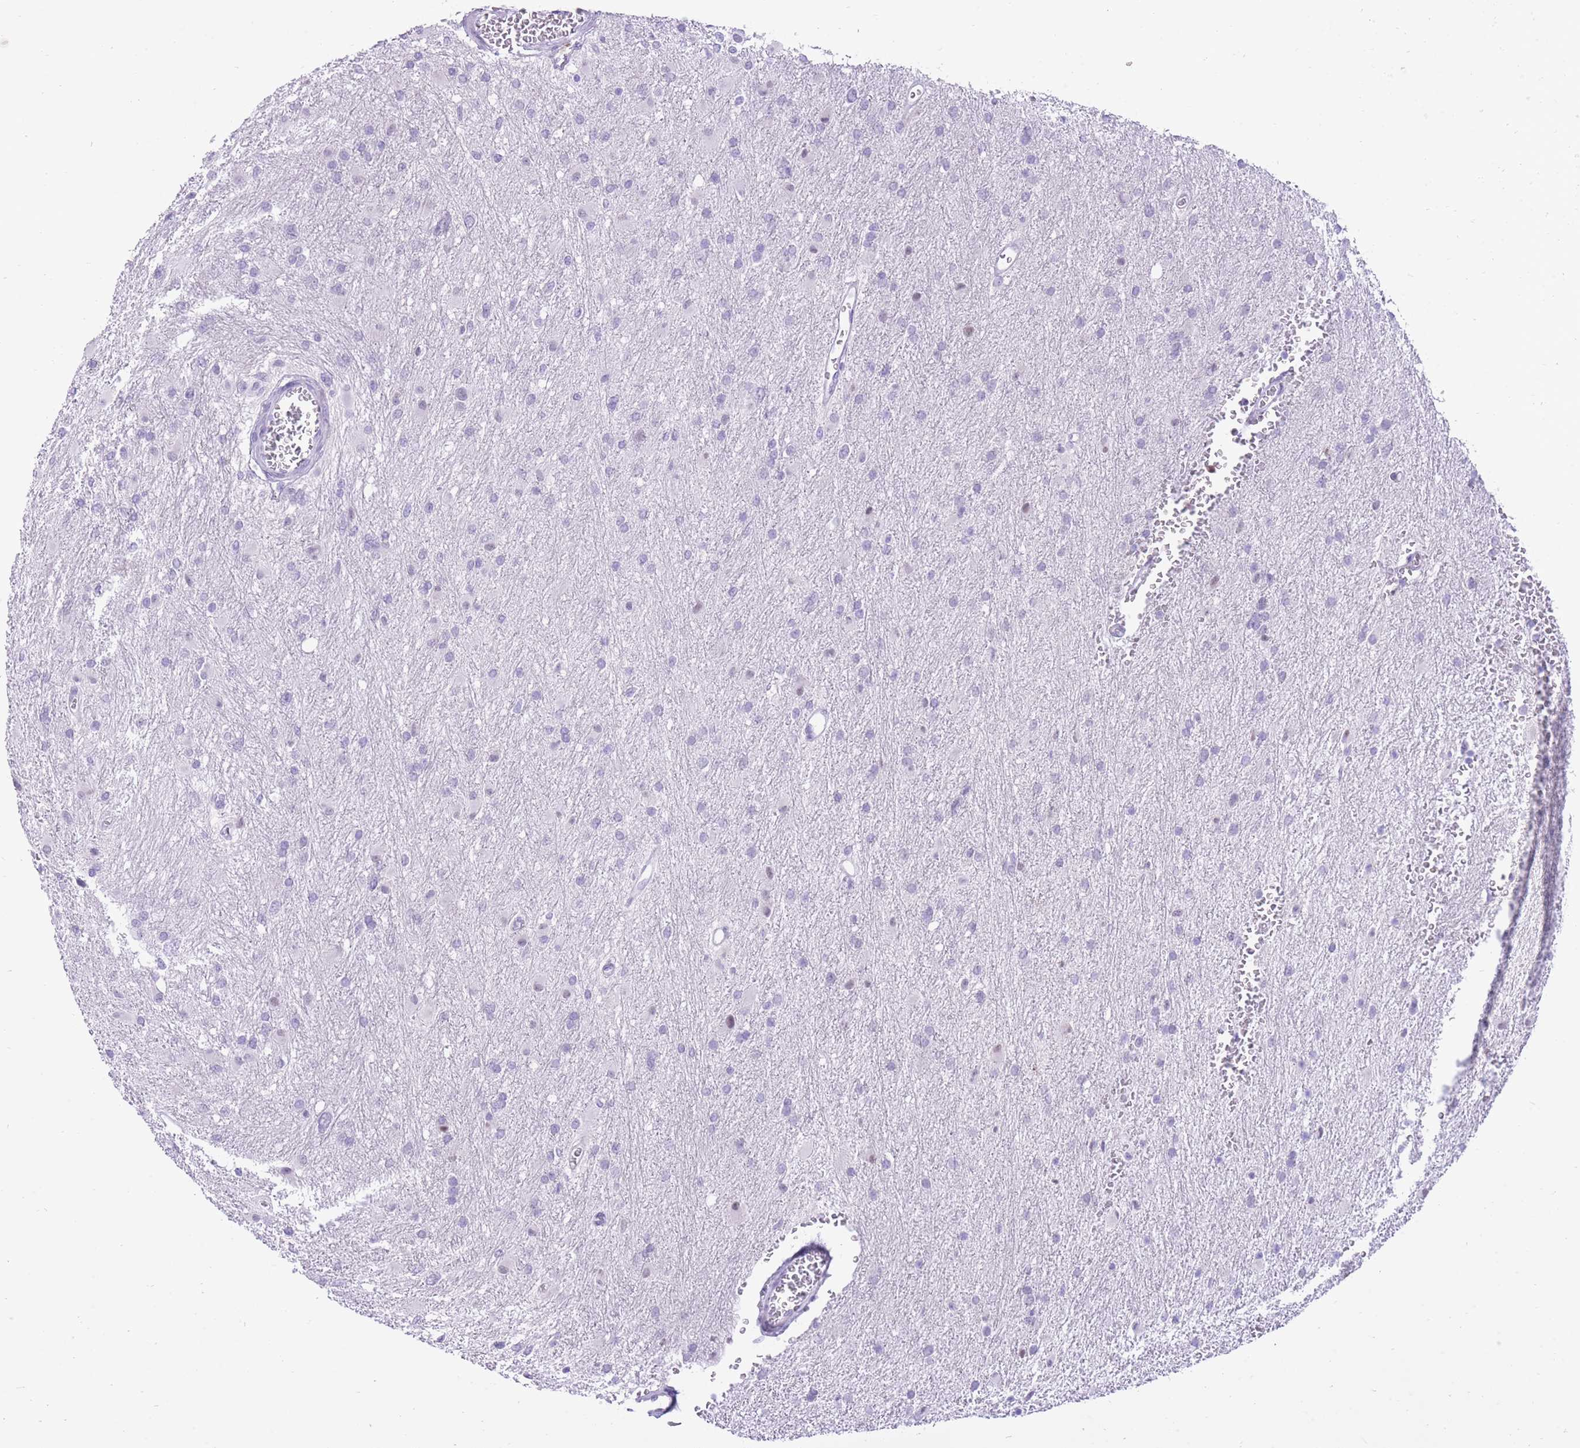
{"staining": {"intensity": "negative", "quantity": "none", "location": "none"}, "tissue": "glioma", "cell_type": "Tumor cells", "image_type": "cancer", "snomed": [{"axis": "morphology", "description": "Glioma, malignant, High grade"}, {"axis": "topography", "description": "Cerebral cortex"}], "caption": "High power microscopy histopathology image of an immunohistochemistry (IHC) image of malignant glioma (high-grade), revealing no significant expression in tumor cells. (DAB (3,3'-diaminobenzidine) IHC, high magnification).", "gene": "MEIS3", "patient": {"sex": "female", "age": 36}}